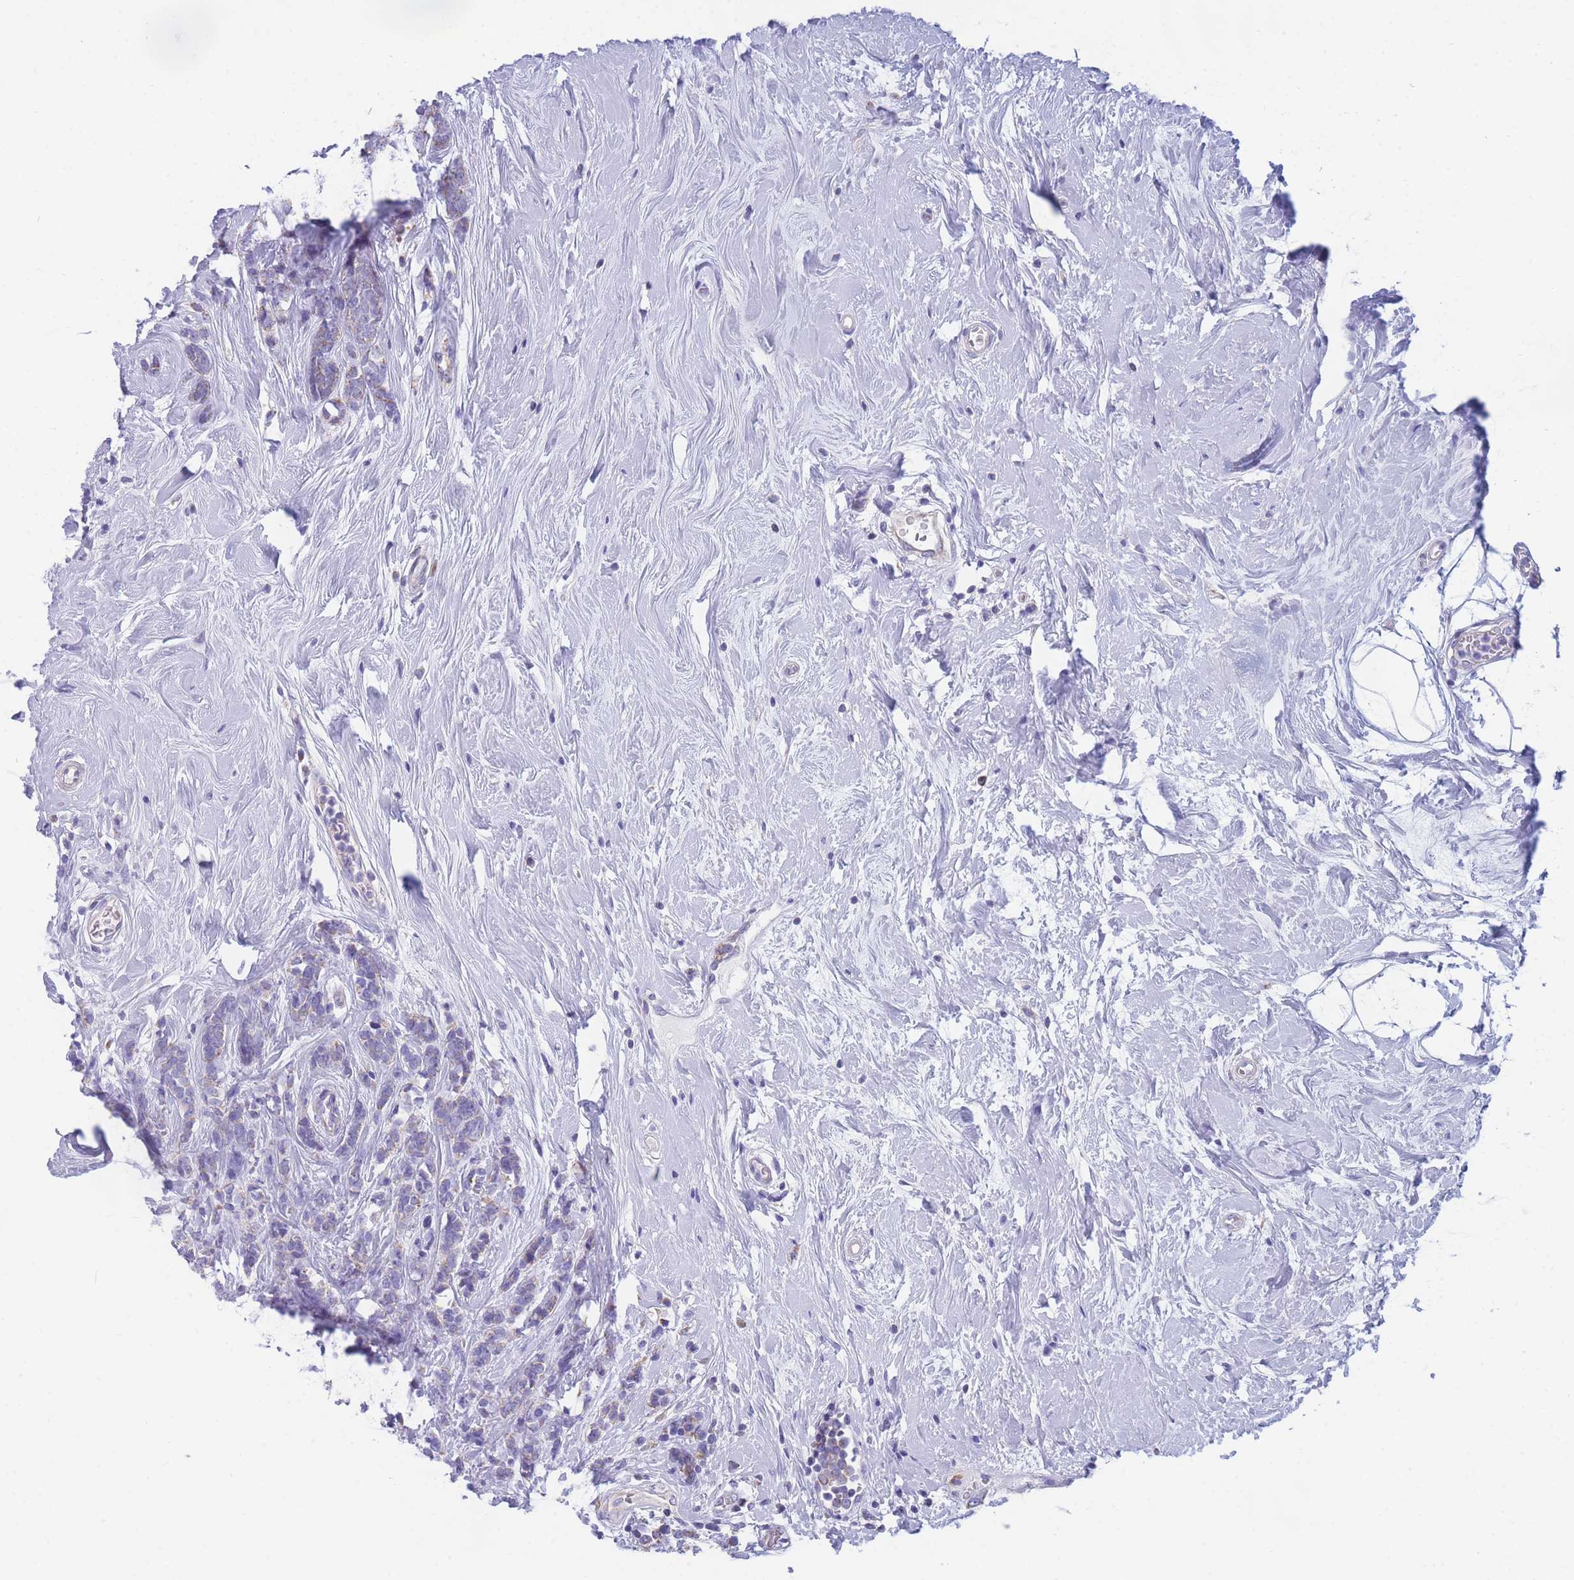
{"staining": {"intensity": "negative", "quantity": "none", "location": "none"}, "tissue": "breast cancer", "cell_type": "Tumor cells", "image_type": "cancer", "snomed": [{"axis": "morphology", "description": "Lobular carcinoma"}, {"axis": "topography", "description": "Breast"}], "caption": "Histopathology image shows no significant protein staining in tumor cells of breast lobular carcinoma. (Brightfield microscopy of DAB immunohistochemistry at high magnification).", "gene": "DHRS11", "patient": {"sex": "female", "age": 58}}